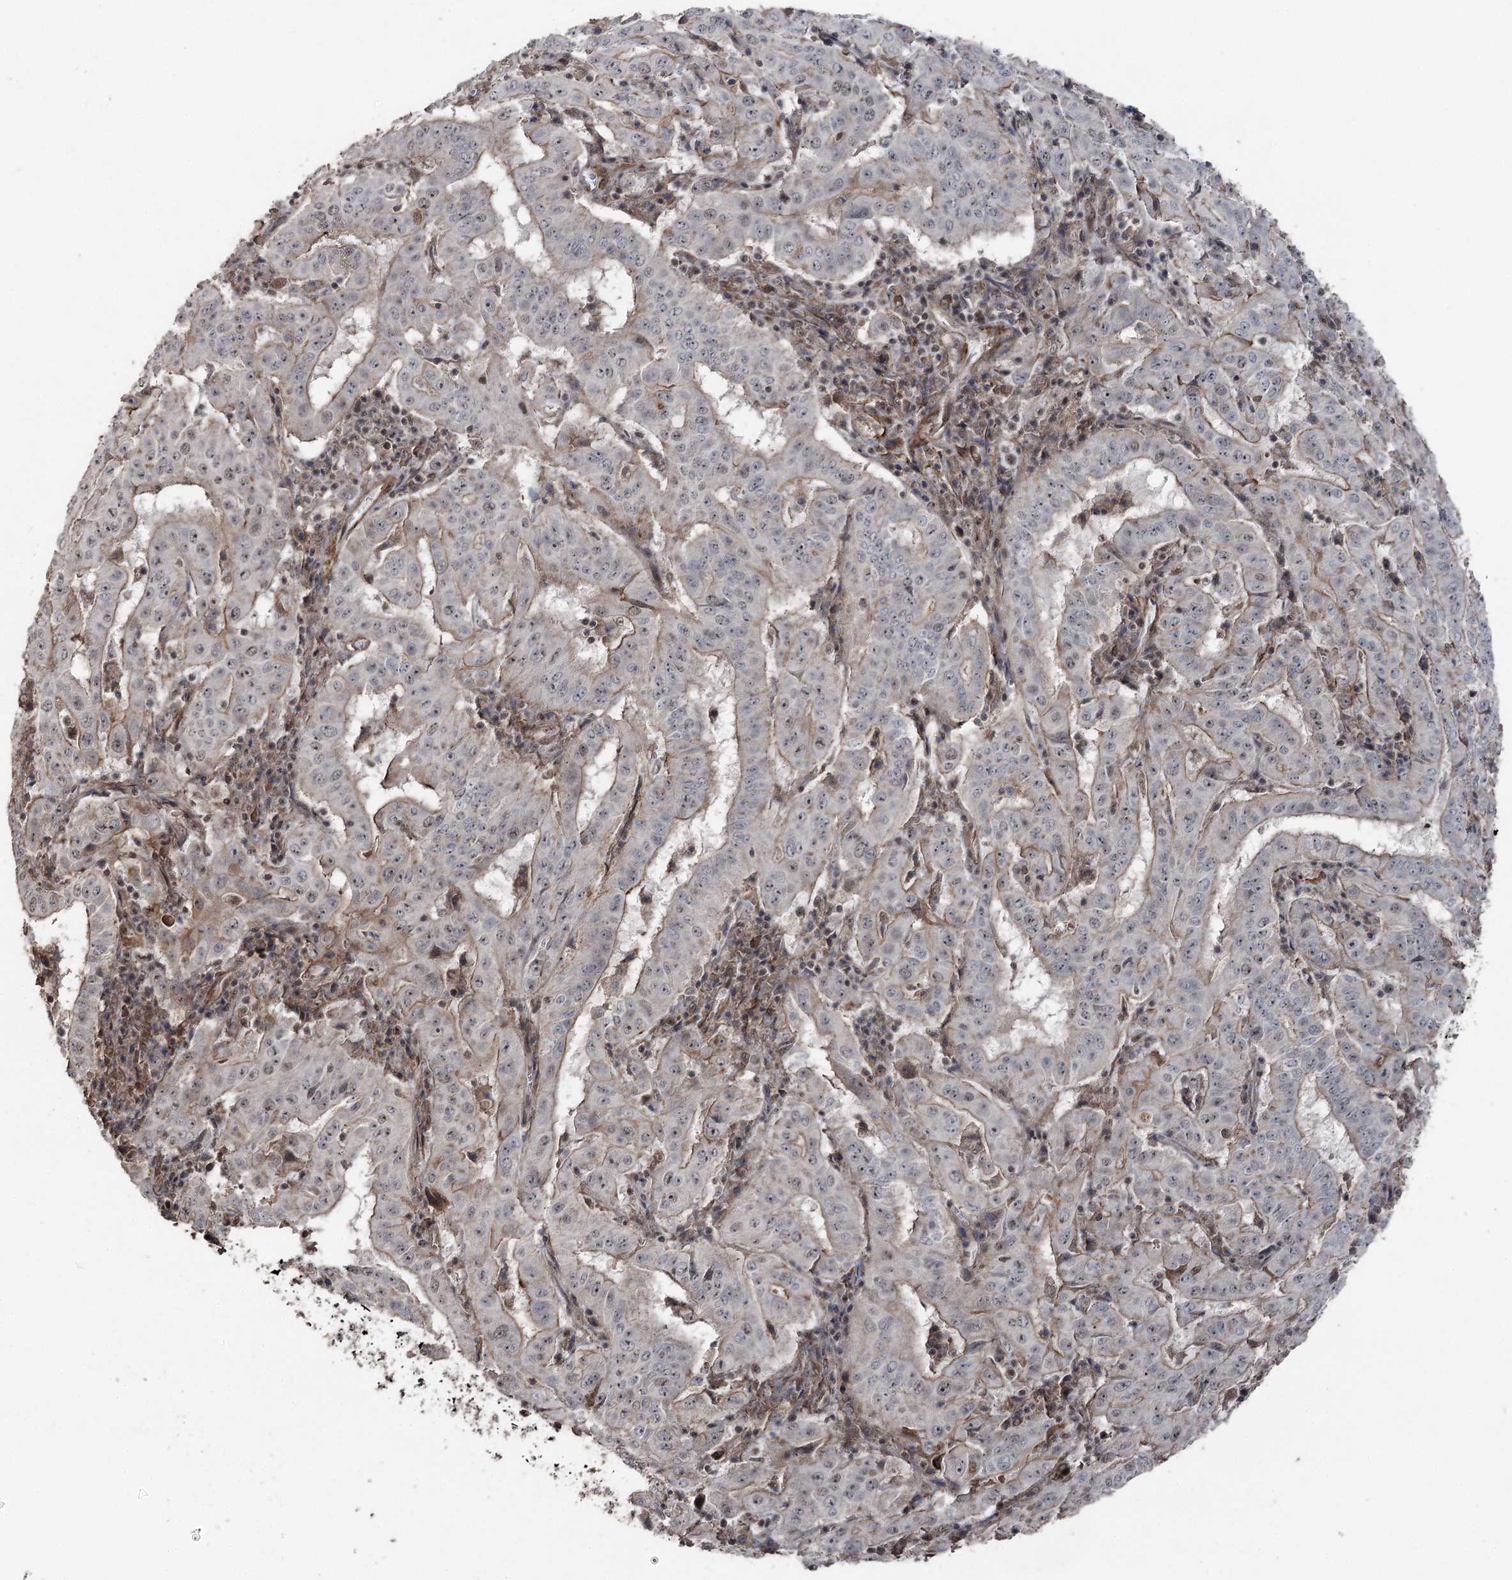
{"staining": {"intensity": "weak", "quantity": "25%-75%", "location": "cytoplasmic/membranous"}, "tissue": "pancreatic cancer", "cell_type": "Tumor cells", "image_type": "cancer", "snomed": [{"axis": "morphology", "description": "Adenocarcinoma, NOS"}, {"axis": "topography", "description": "Pancreas"}], "caption": "There is low levels of weak cytoplasmic/membranous expression in tumor cells of pancreatic adenocarcinoma, as demonstrated by immunohistochemical staining (brown color).", "gene": "CCDC82", "patient": {"sex": "male", "age": 63}}